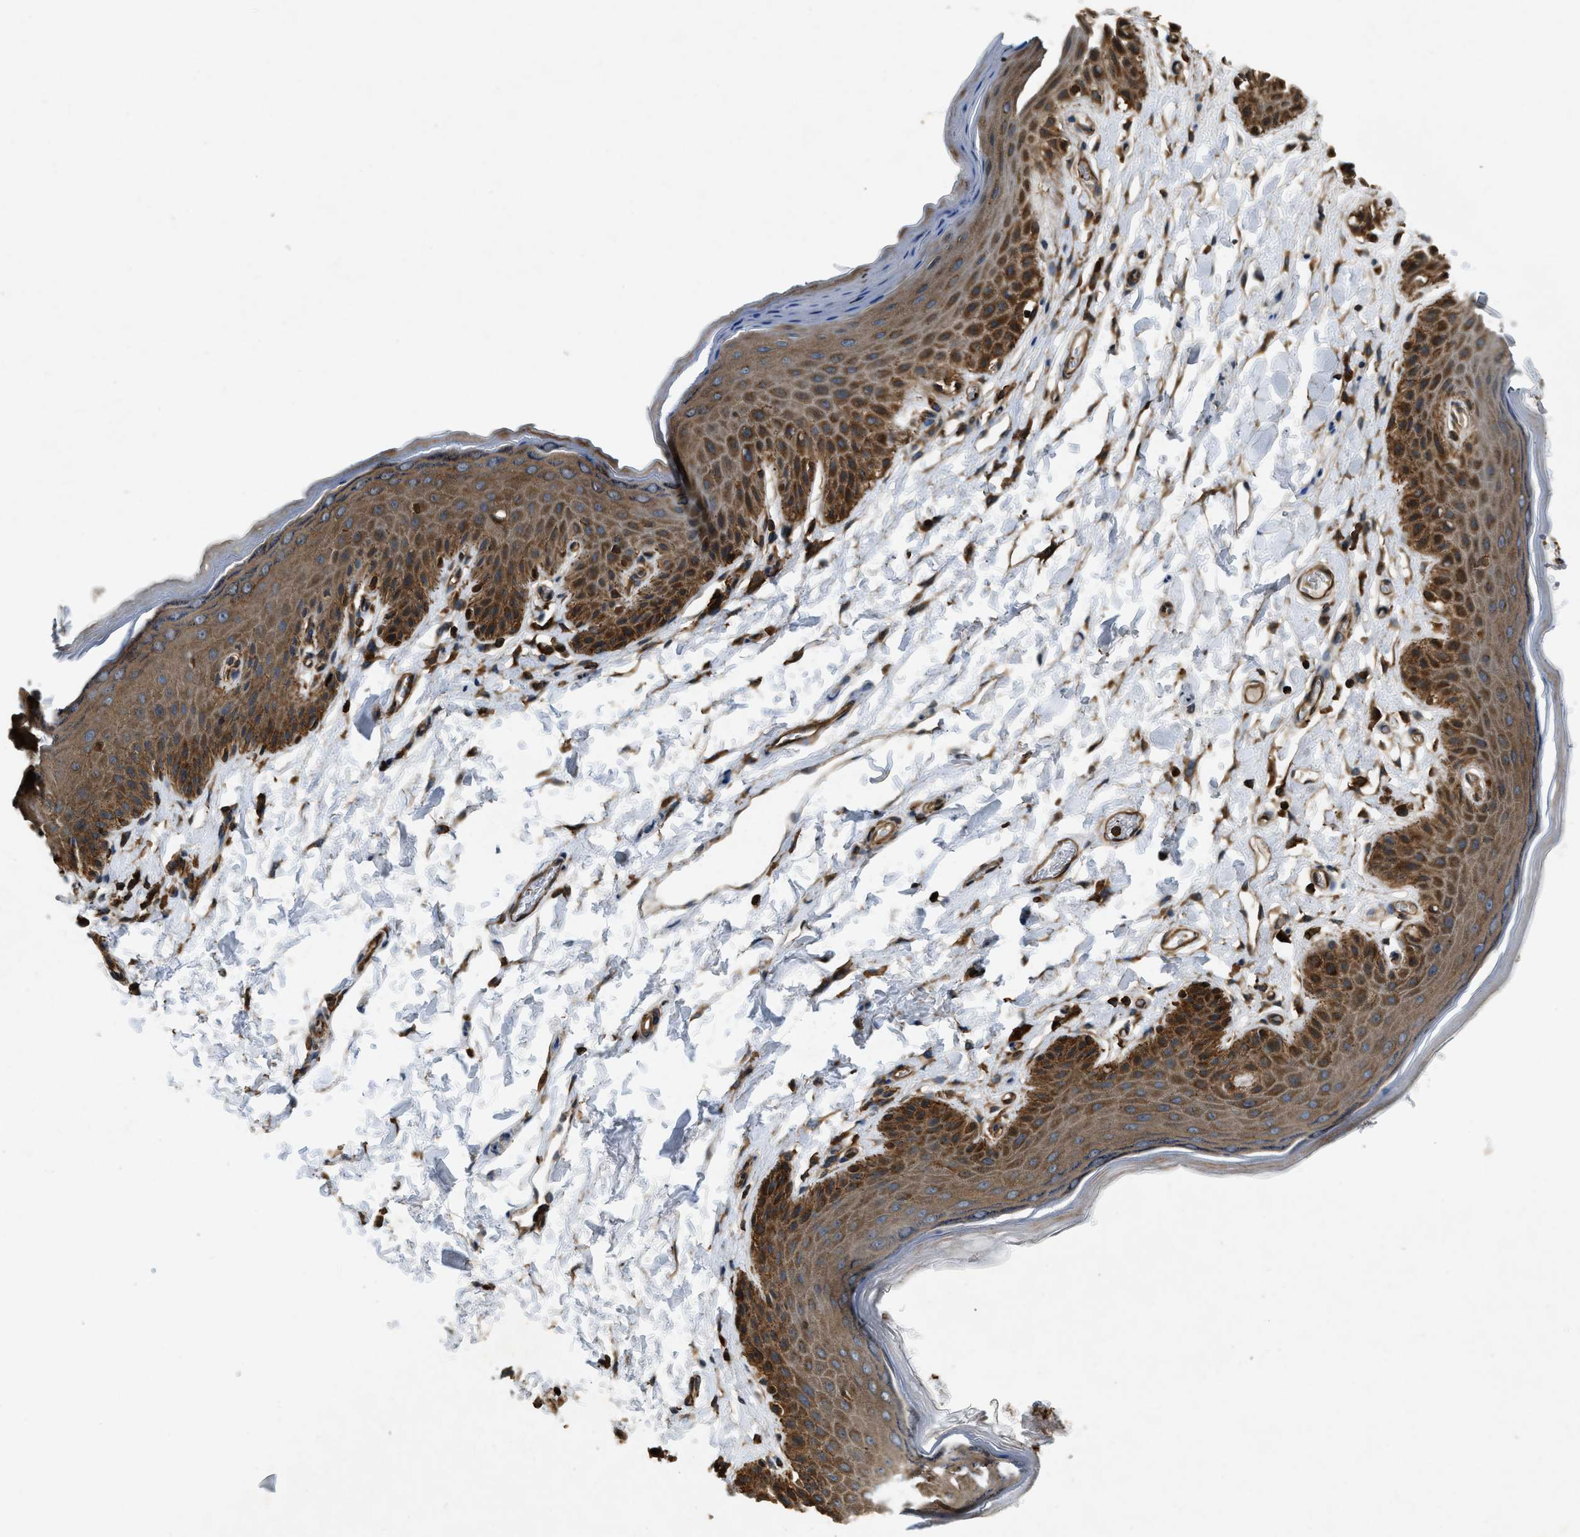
{"staining": {"intensity": "moderate", "quantity": ">75%", "location": "cytoplasmic/membranous"}, "tissue": "skin", "cell_type": "Epidermal cells", "image_type": "normal", "snomed": [{"axis": "morphology", "description": "Normal tissue, NOS"}, {"axis": "topography", "description": "Anal"}], "caption": "Brown immunohistochemical staining in unremarkable skin displays moderate cytoplasmic/membranous expression in about >75% of epidermal cells.", "gene": "YARS1", "patient": {"sex": "male", "age": 44}}